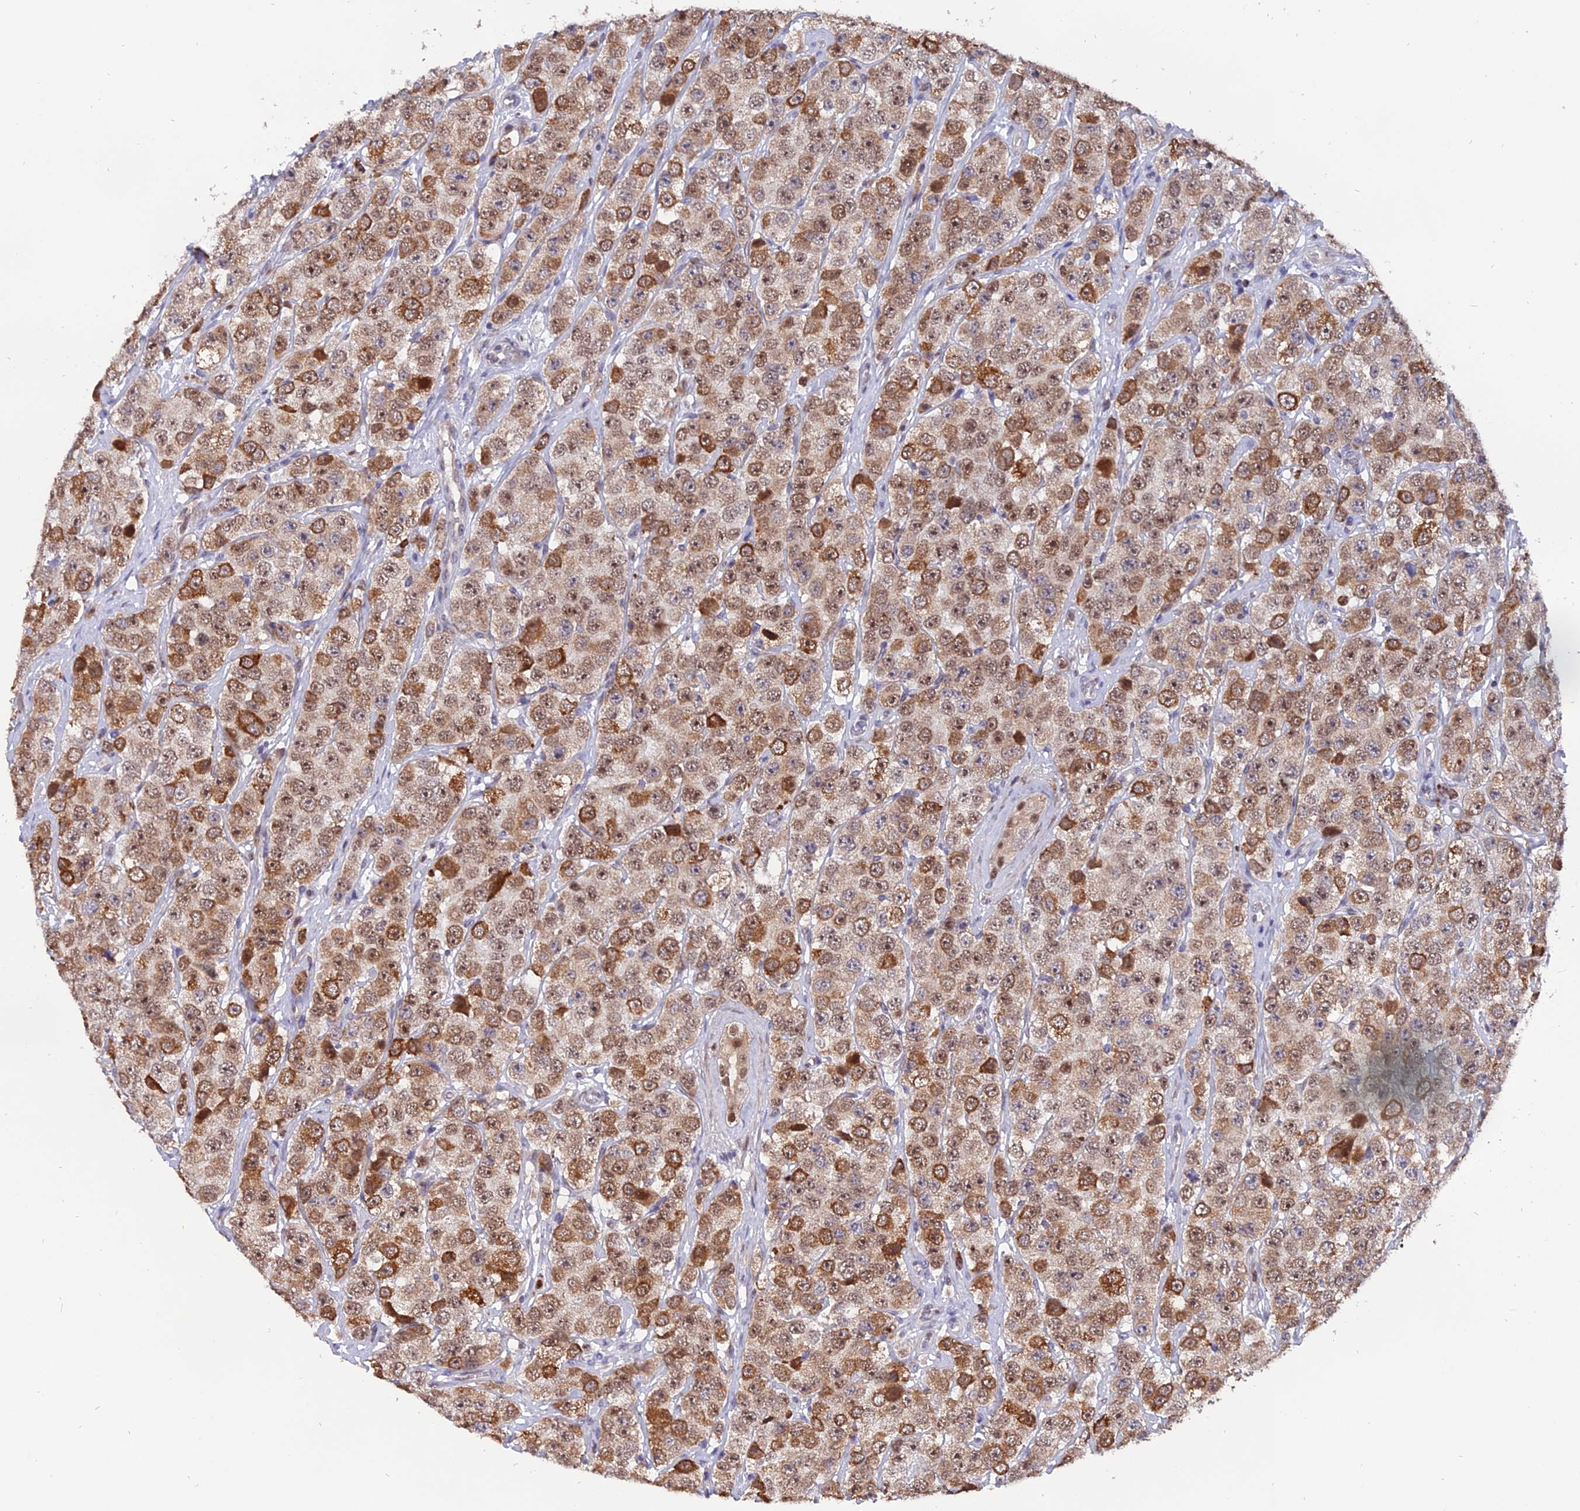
{"staining": {"intensity": "moderate", "quantity": ">75%", "location": "cytoplasmic/membranous,nuclear"}, "tissue": "testis cancer", "cell_type": "Tumor cells", "image_type": "cancer", "snomed": [{"axis": "morphology", "description": "Seminoma, NOS"}, {"axis": "topography", "description": "Testis"}], "caption": "Brown immunohistochemical staining in testis cancer (seminoma) demonstrates moderate cytoplasmic/membranous and nuclear staining in approximately >75% of tumor cells.", "gene": "FAM118B", "patient": {"sex": "male", "age": 28}}